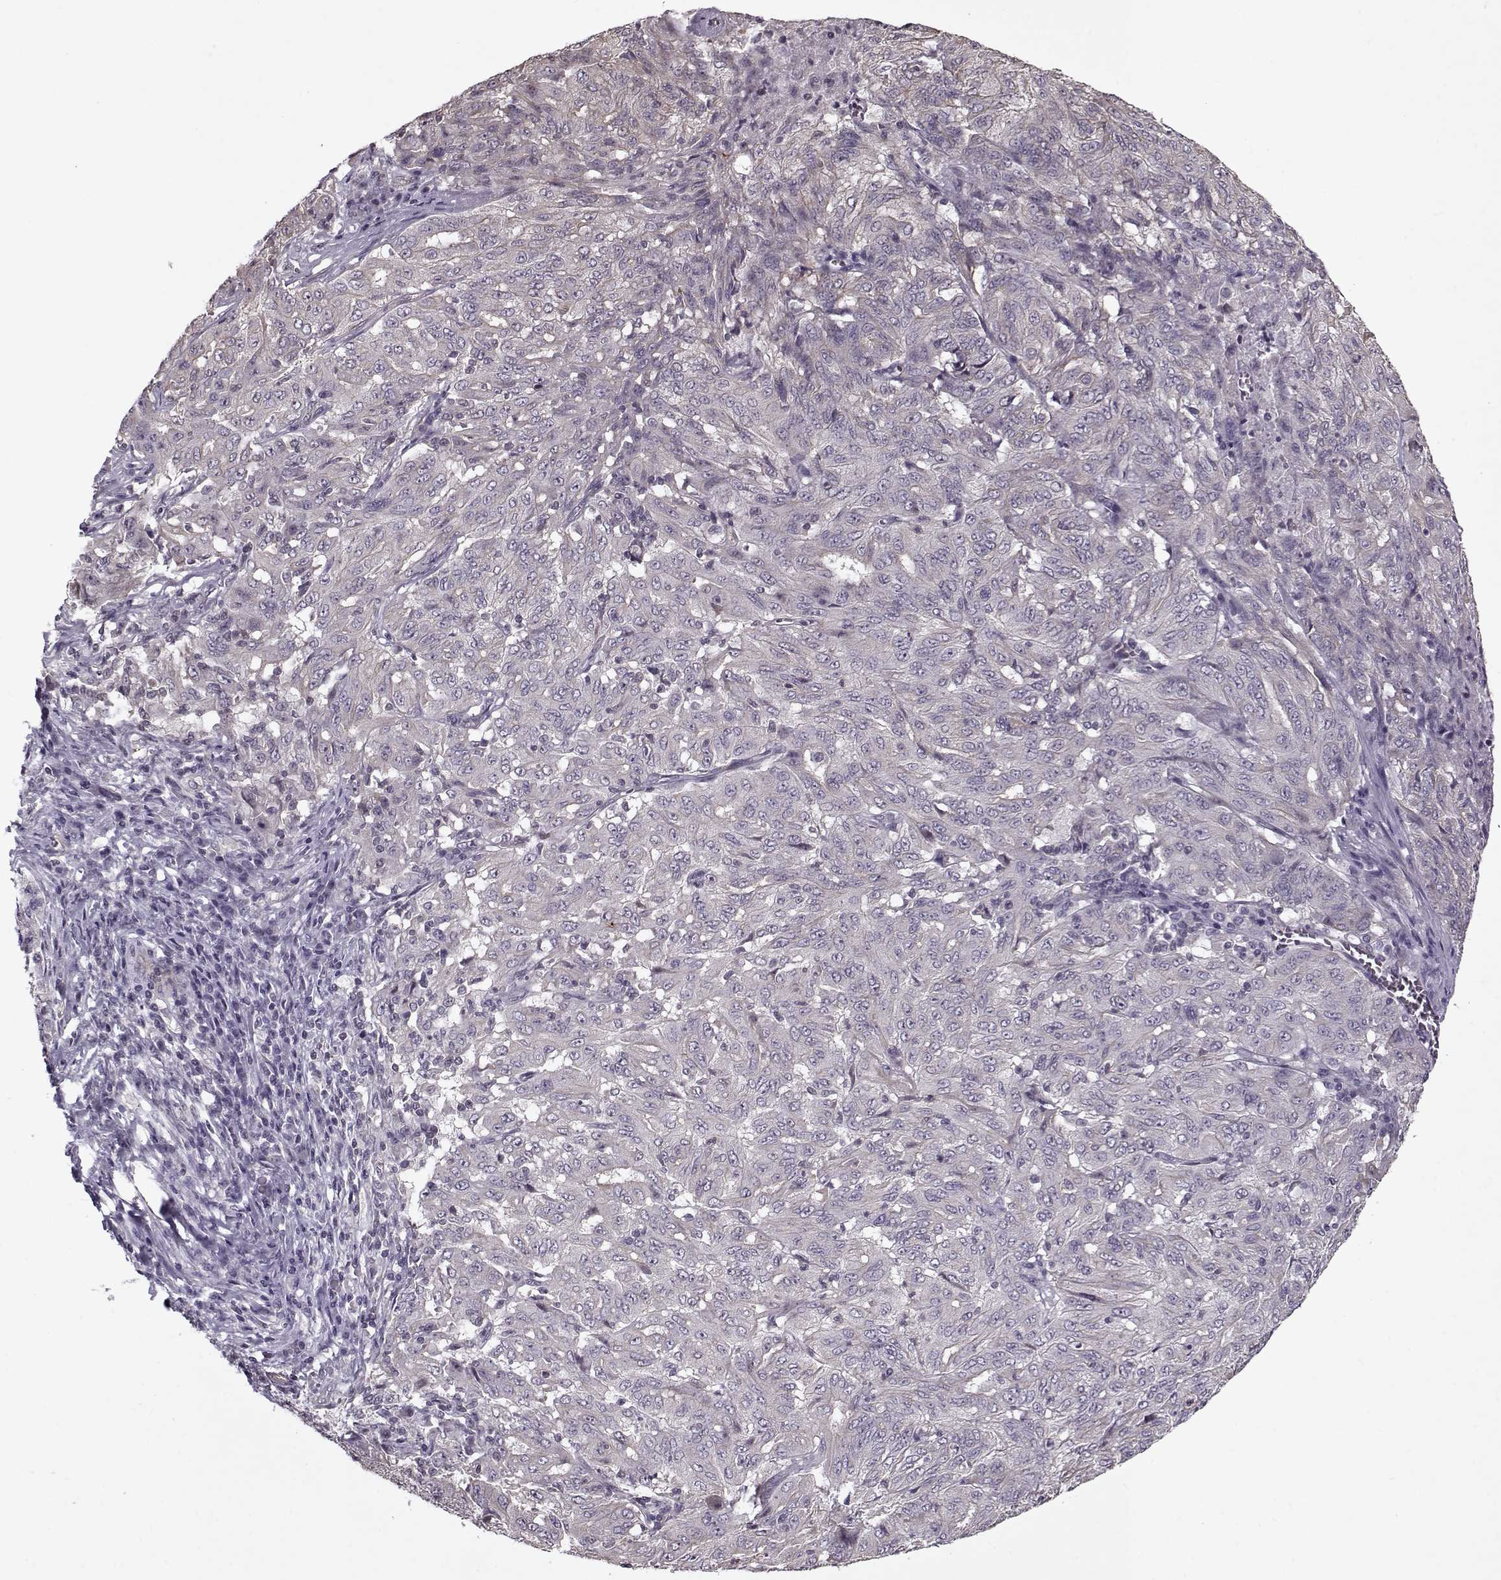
{"staining": {"intensity": "negative", "quantity": "none", "location": "none"}, "tissue": "pancreatic cancer", "cell_type": "Tumor cells", "image_type": "cancer", "snomed": [{"axis": "morphology", "description": "Adenocarcinoma, NOS"}, {"axis": "topography", "description": "Pancreas"}], "caption": "Immunohistochemical staining of human pancreatic cancer demonstrates no significant staining in tumor cells. (DAB immunohistochemistry (IHC) with hematoxylin counter stain).", "gene": "KRT9", "patient": {"sex": "male", "age": 63}}